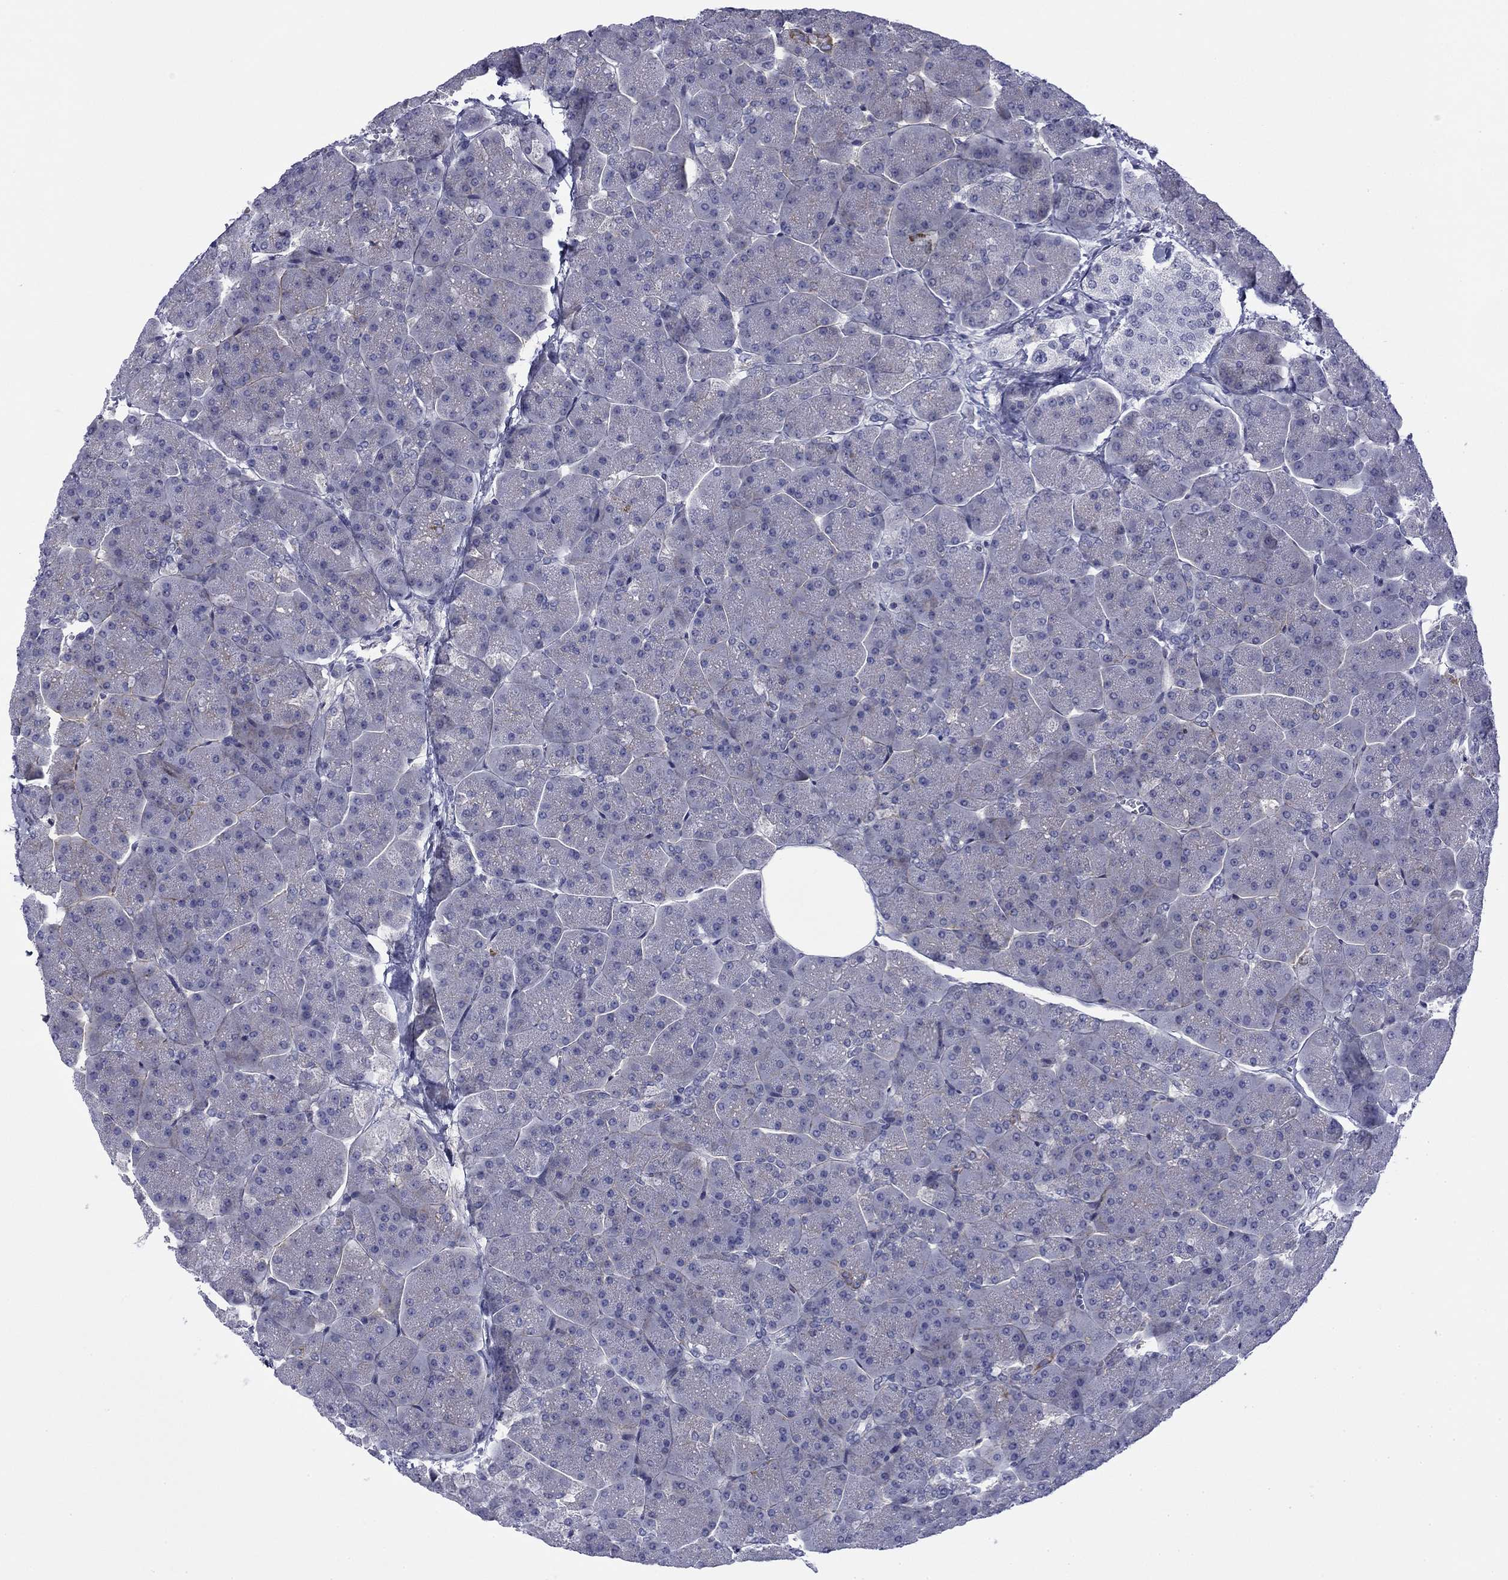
{"staining": {"intensity": "negative", "quantity": "none", "location": "none"}, "tissue": "pancreas", "cell_type": "Exocrine glandular cells", "image_type": "normal", "snomed": [{"axis": "morphology", "description": "Normal tissue, NOS"}, {"axis": "topography", "description": "Pancreas"}, {"axis": "topography", "description": "Peripheral nerve tissue"}], "caption": "Immunohistochemistry (IHC) image of unremarkable pancreas stained for a protein (brown), which exhibits no positivity in exocrine glandular cells.", "gene": "ZP2", "patient": {"sex": "male", "age": 54}}